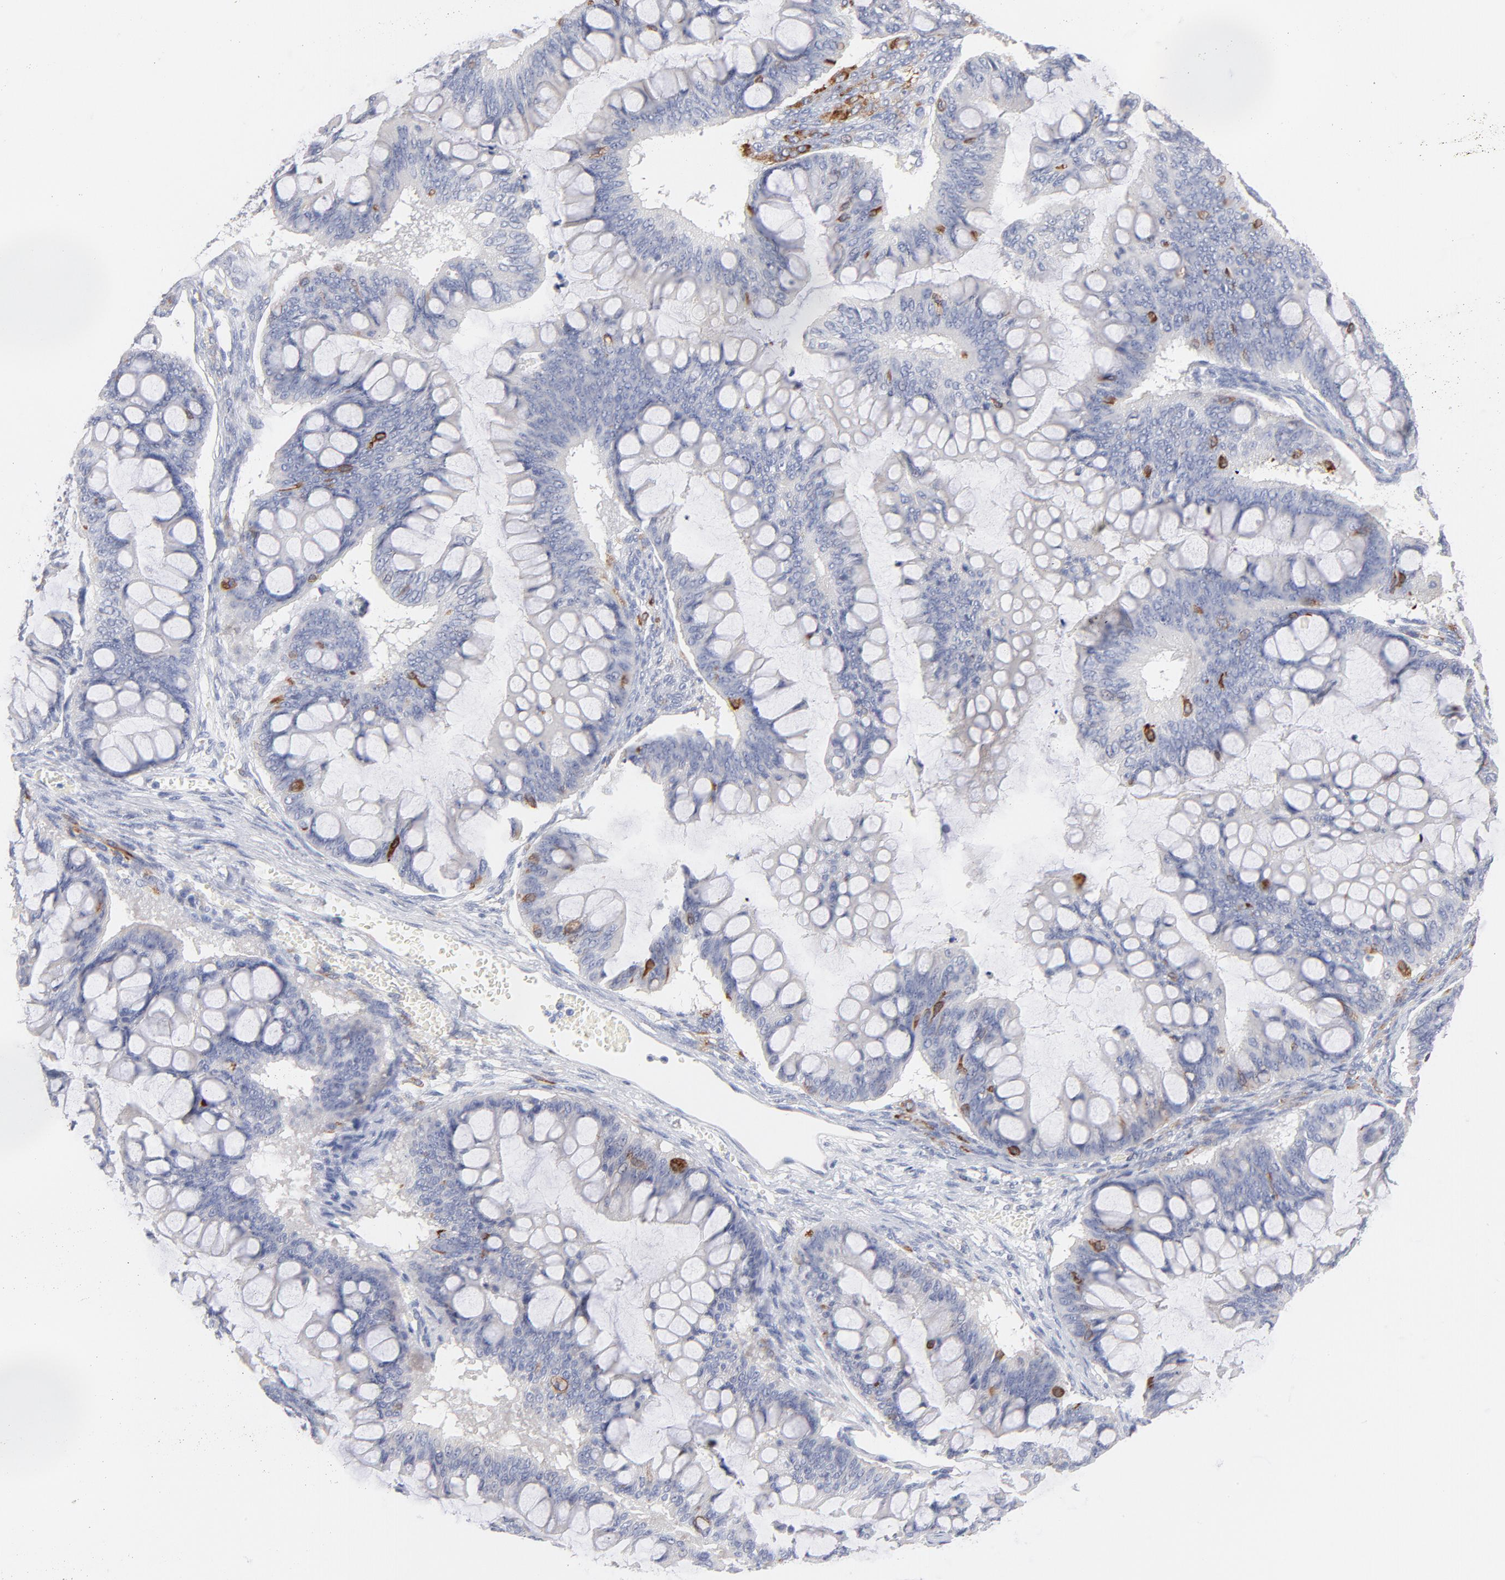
{"staining": {"intensity": "negative", "quantity": "none", "location": "none"}, "tissue": "ovarian cancer", "cell_type": "Tumor cells", "image_type": "cancer", "snomed": [{"axis": "morphology", "description": "Cystadenocarcinoma, mucinous, NOS"}, {"axis": "topography", "description": "Ovary"}], "caption": "Tumor cells show no significant protein staining in mucinous cystadenocarcinoma (ovarian).", "gene": "MID1", "patient": {"sex": "female", "age": 73}}